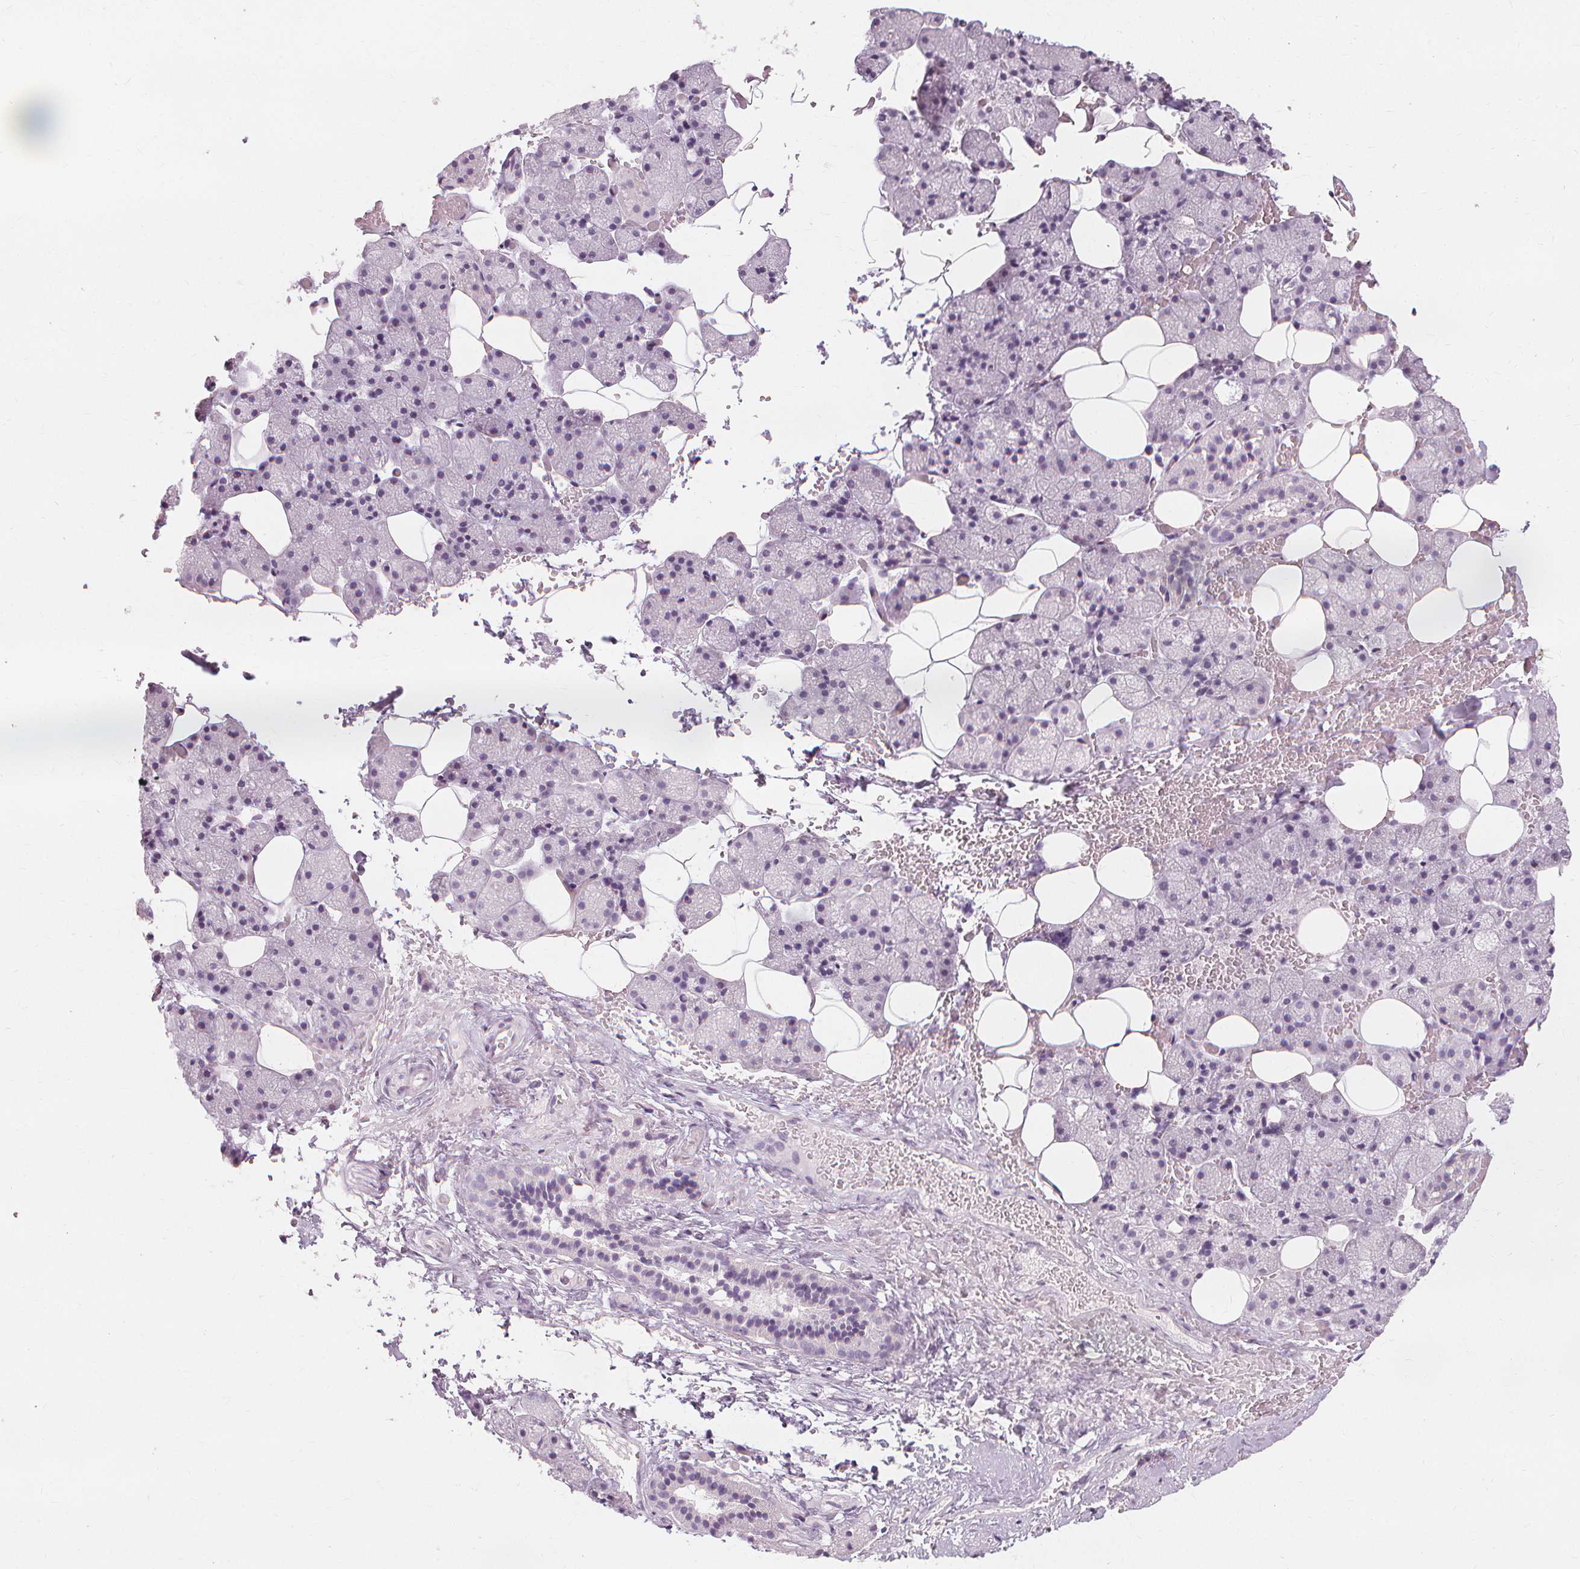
{"staining": {"intensity": "negative", "quantity": "none", "location": "none"}, "tissue": "salivary gland", "cell_type": "Glandular cells", "image_type": "normal", "snomed": [{"axis": "morphology", "description": "Normal tissue, NOS"}, {"axis": "topography", "description": "Salivary gland"}, {"axis": "topography", "description": "Peripheral nerve tissue"}], "caption": "Immunohistochemistry image of benign salivary gland stained for a protein (brown), which shows no positivity in glandular cells.", "gene": "MUC12", "patient": {"sex": "male", "age": 38}}